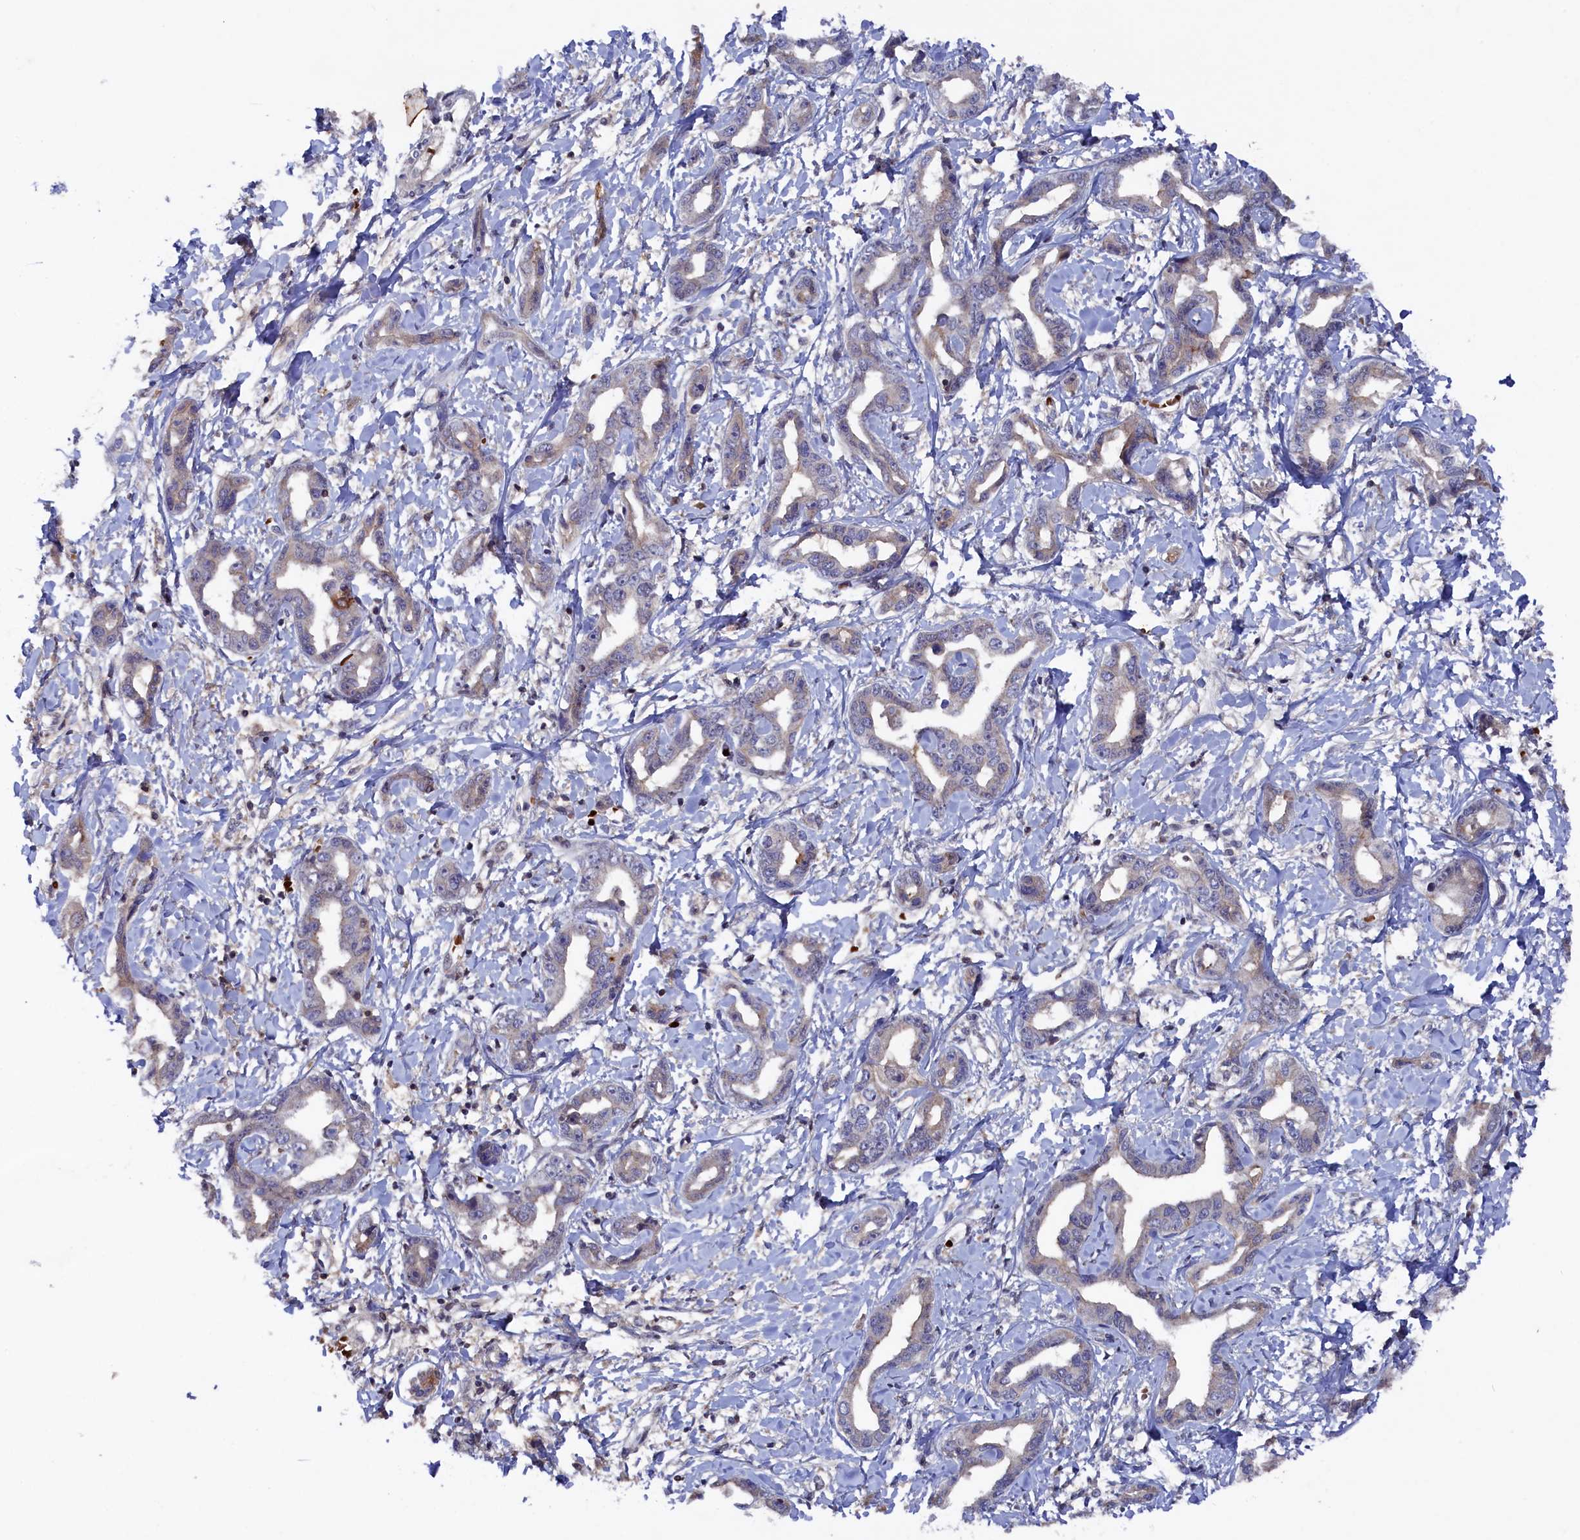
{"staining": {"intensity": "negative", "quantity": "none", "location": "none"}, "tissue": "liver cancer", "cell_type": "Tumor cells", "image_type": "cancer", "snomed": [{"axis": "morphology", "description": "Cholangiocarcinoma"}, {"axis": "topography", "description": "Liver"}], "caption": "The image shows no significant positivity in tumor cells of liver cancer (cholangiocarcinoma). (DAB immunohistochemistry (IHC) visualized using brightfield microscopy, high magnification).", "gene": "TMC5", "patient": {"sex": "male", "age": 59}}